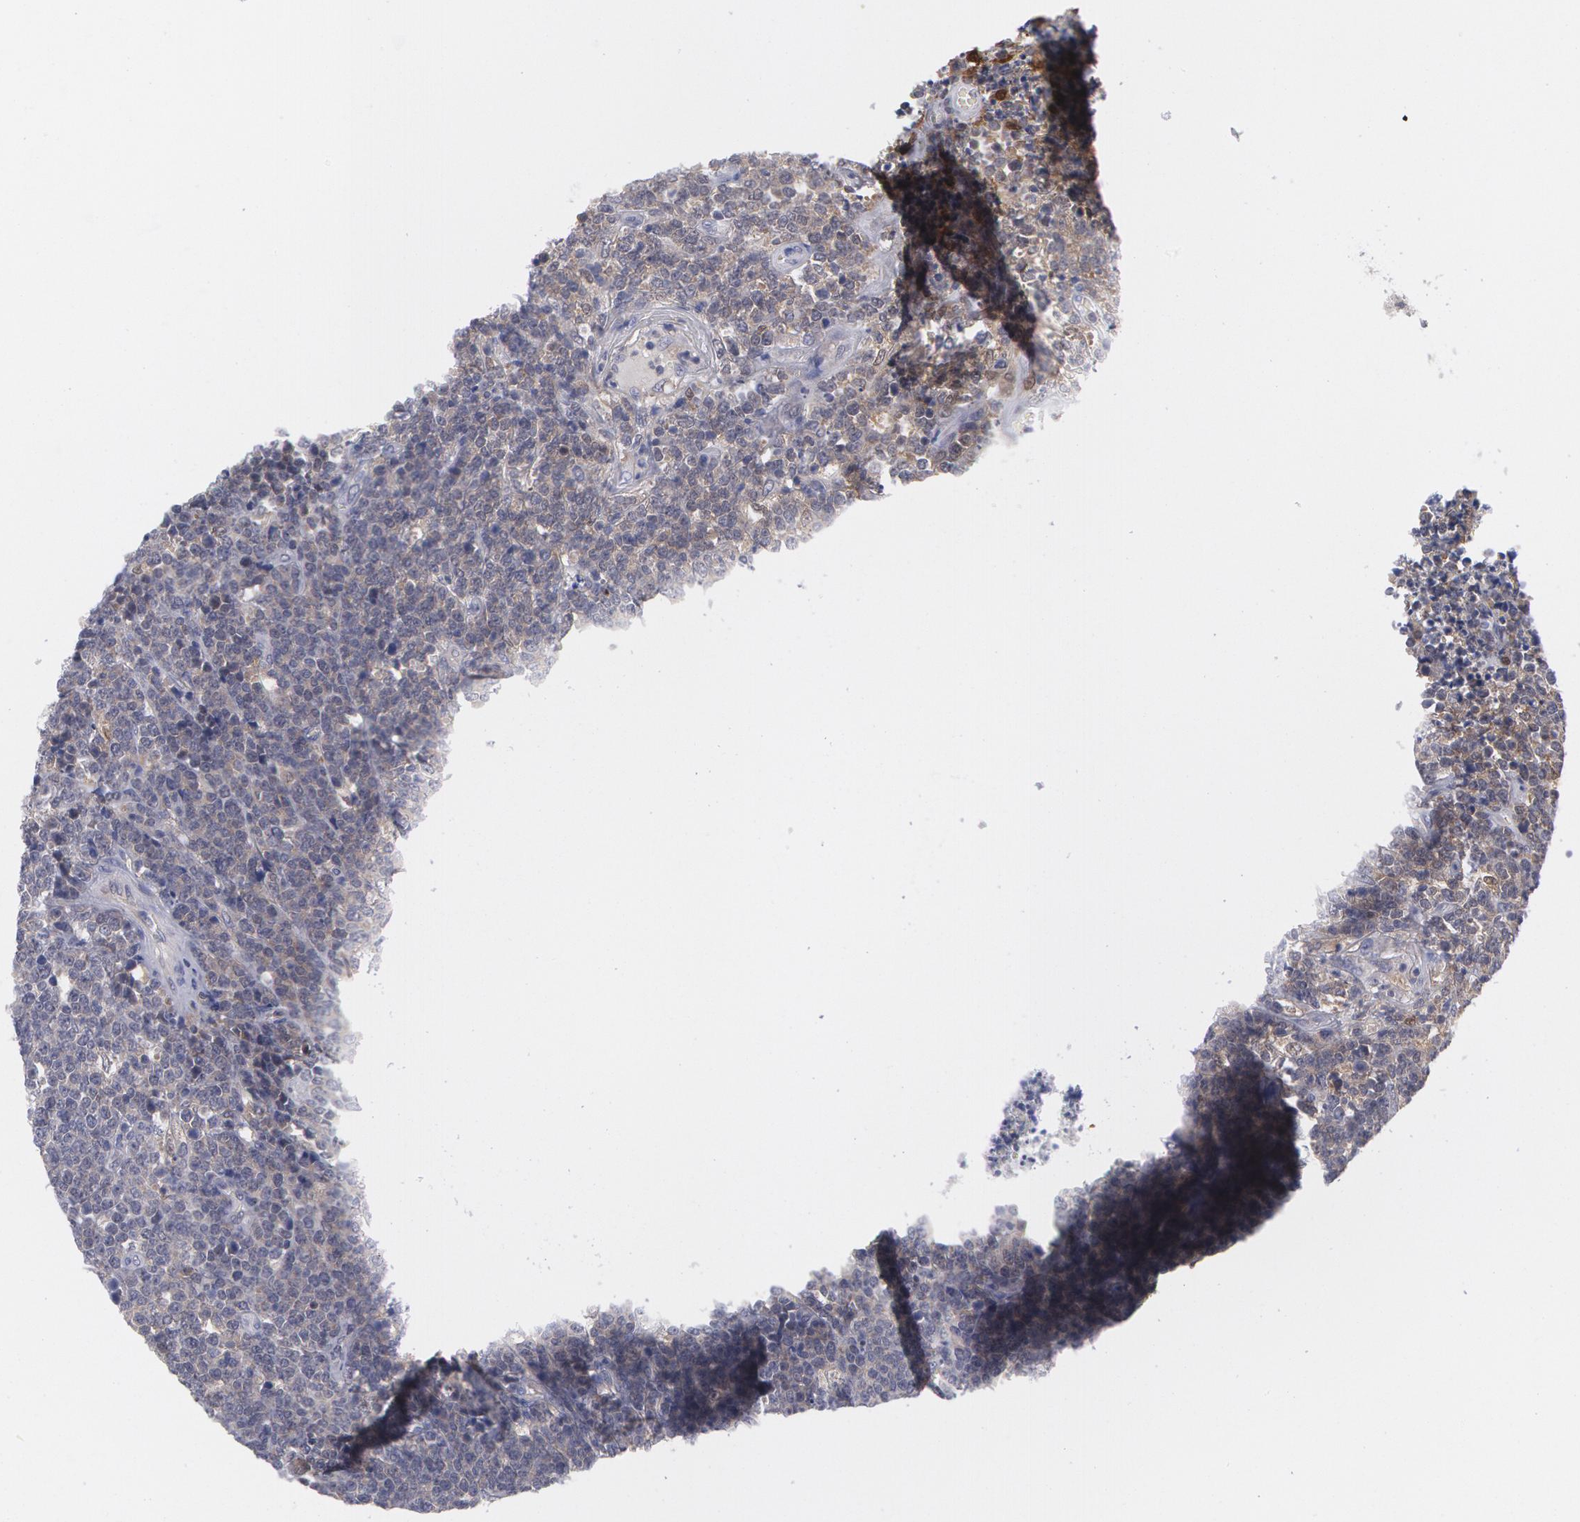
{"staining": {"intensity": "negative", "quantity": "none", "location": "none"}, "tissue": "lymphoma", "cell_type": "Tumor cells", "image_type": "cancer", "snomed": [{"axis": "morphology", "description": "Malignant lymphoma, non-Hodgkin's type, High grade"}, {"axis": "topography", "description": "Small intestine"}, {"axis": "topography", "description": "Colon"}], "caption": "Immunohistochemical staining of lymphoma demonstrates no significant positivity in tumor cells.", "gene": "TXNRD1", "patient": {"sex": "male", "age": 8}}